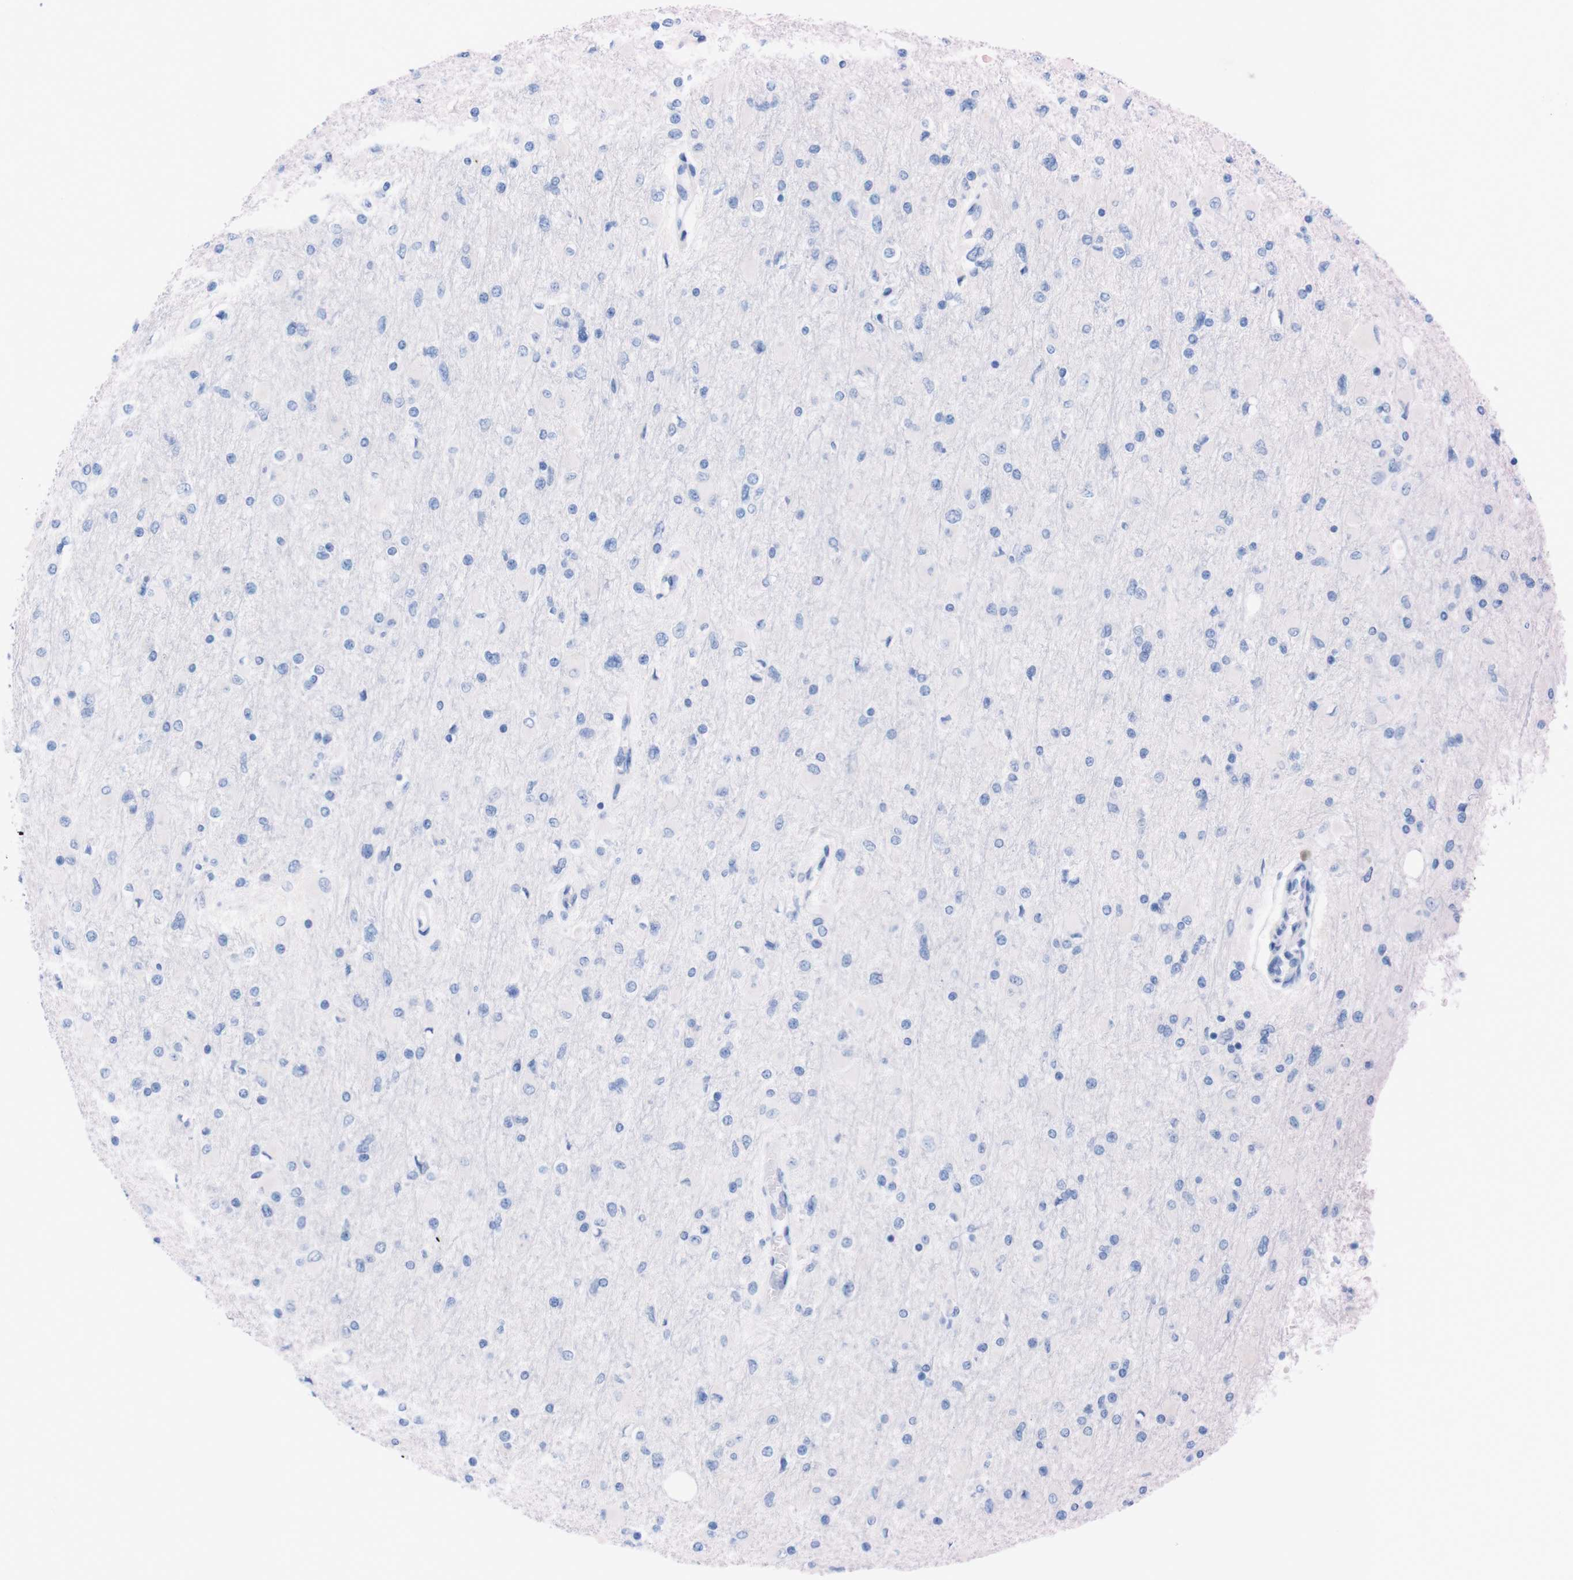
{"staining": {"intensity": "negative", "quantity": "none", "location": "none"}, "tissue": "glioma", "cell_type": "Tumor cells", "image_type": "cancer", "snomed": [{"axis": "morphology", "description": "Glioma, malignant, High grade"}, {"axis": "topography", "description": "Cerebral cortex"}], "caption": "This is an immunohistochemistry (IHC) photomicrograph of human glioma. There is no staining in tumor cells.", "gene": "TMEM243", "patient": {"sex": "female", "age": 36}}